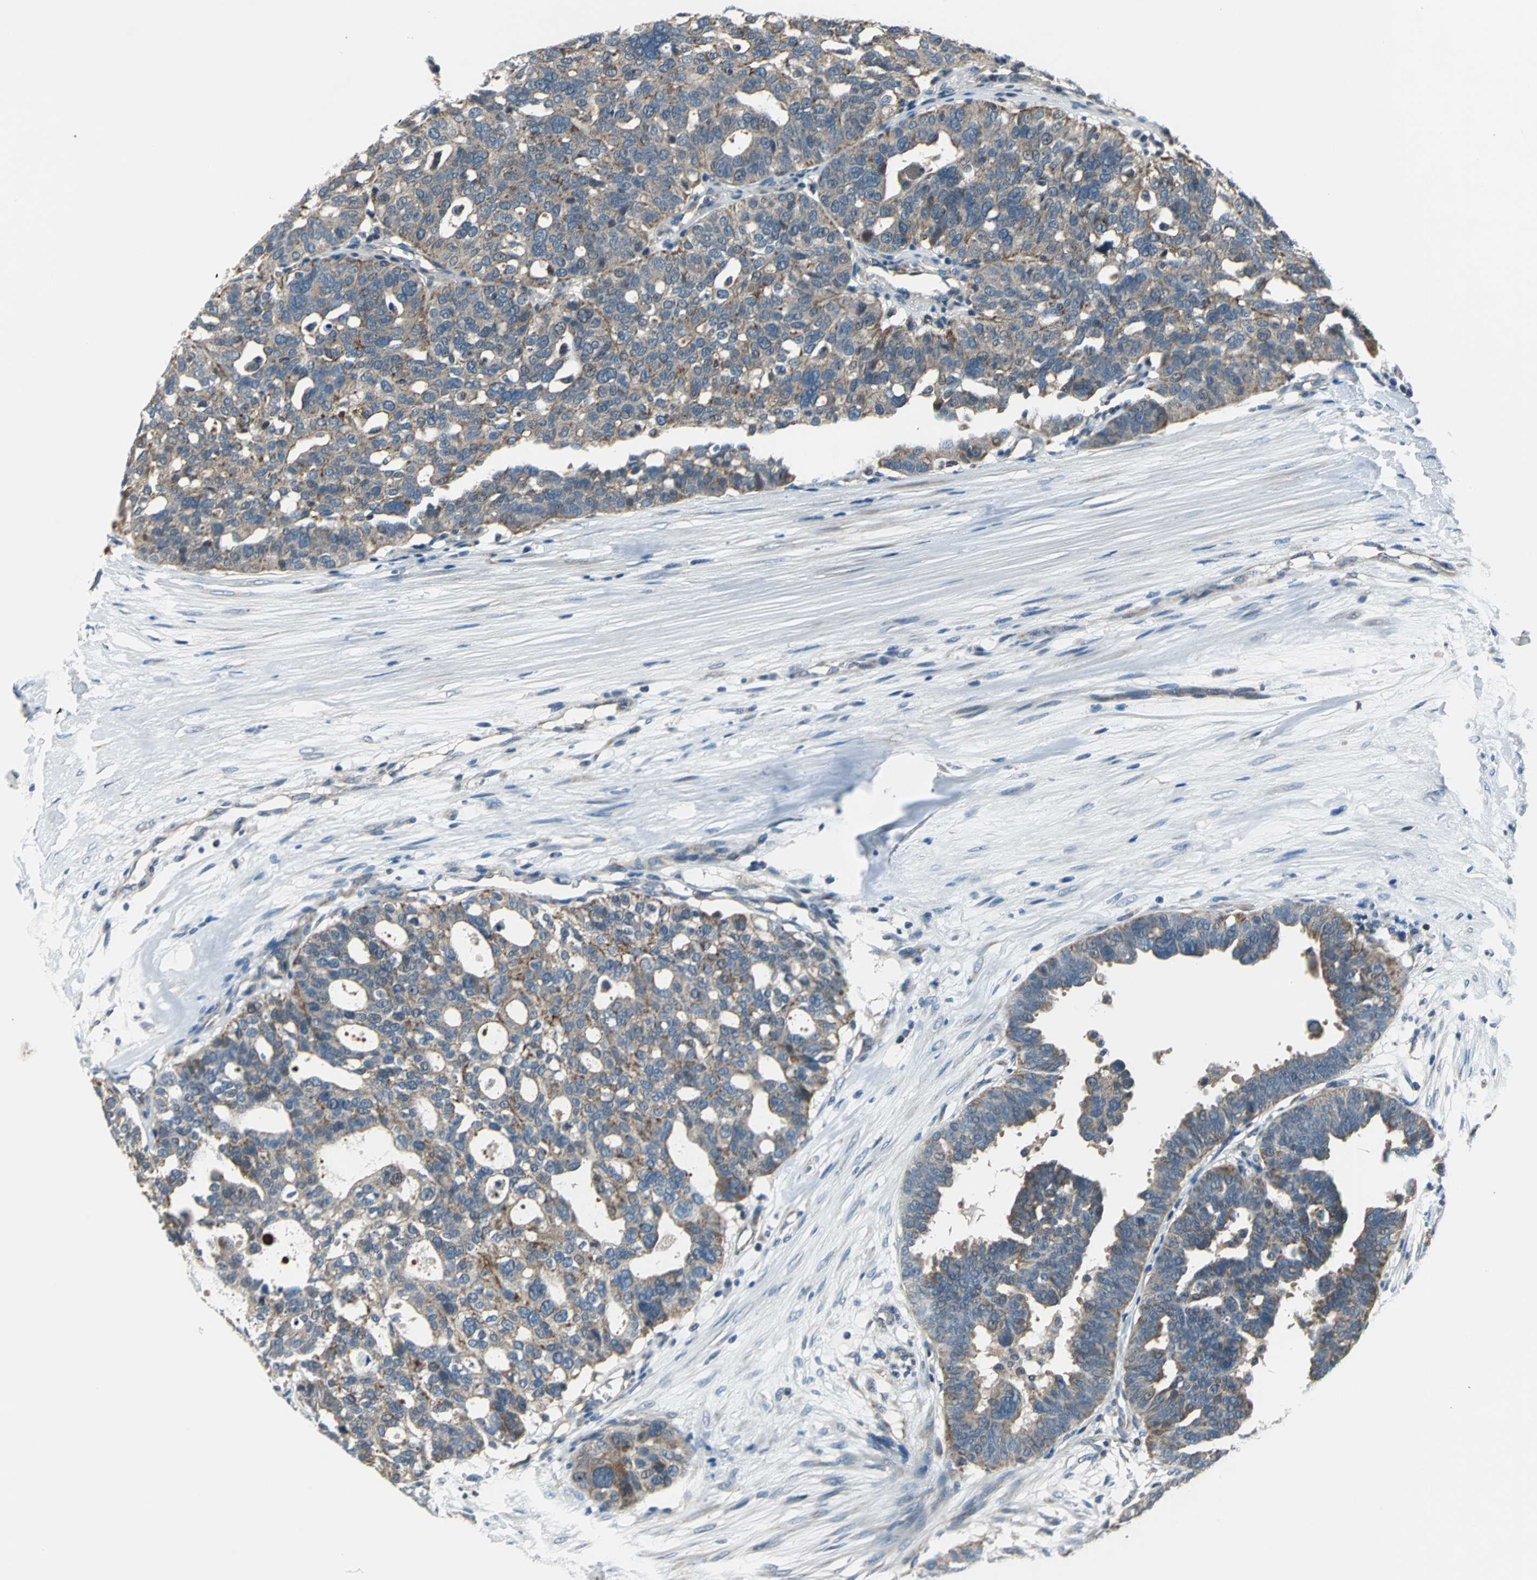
{"staining": {"intensity": "moderate", "quantity": ">75%", "location": "cytoplasmic/membranous"}, "tissue": "ovarian cancer", "cell_type": "Tumor cells", "image_type": "cancer", "snomed": [{"axis": "morphology", "description": "Cystadenocarcinoma, serous, NOS"}, {"axis": "topography", "description": "Ovary"}], "caption": "Immunohistochemistry staining of serous cystadenocarcinoma (ovarian), which displays medium levels of moderate cytoplasmic/membranous staining in approximately >75% of tumor cells indicating moderate cytoplasmic/membranous protein staining. The staining was performed using DAB (3,3'-diaminobenzidine) (brown) for protein detection and nuclei were counterstained in hematoxylin (blue).", "gene": "TRAK1", "patient": {"sex": "female", "age": 59}}